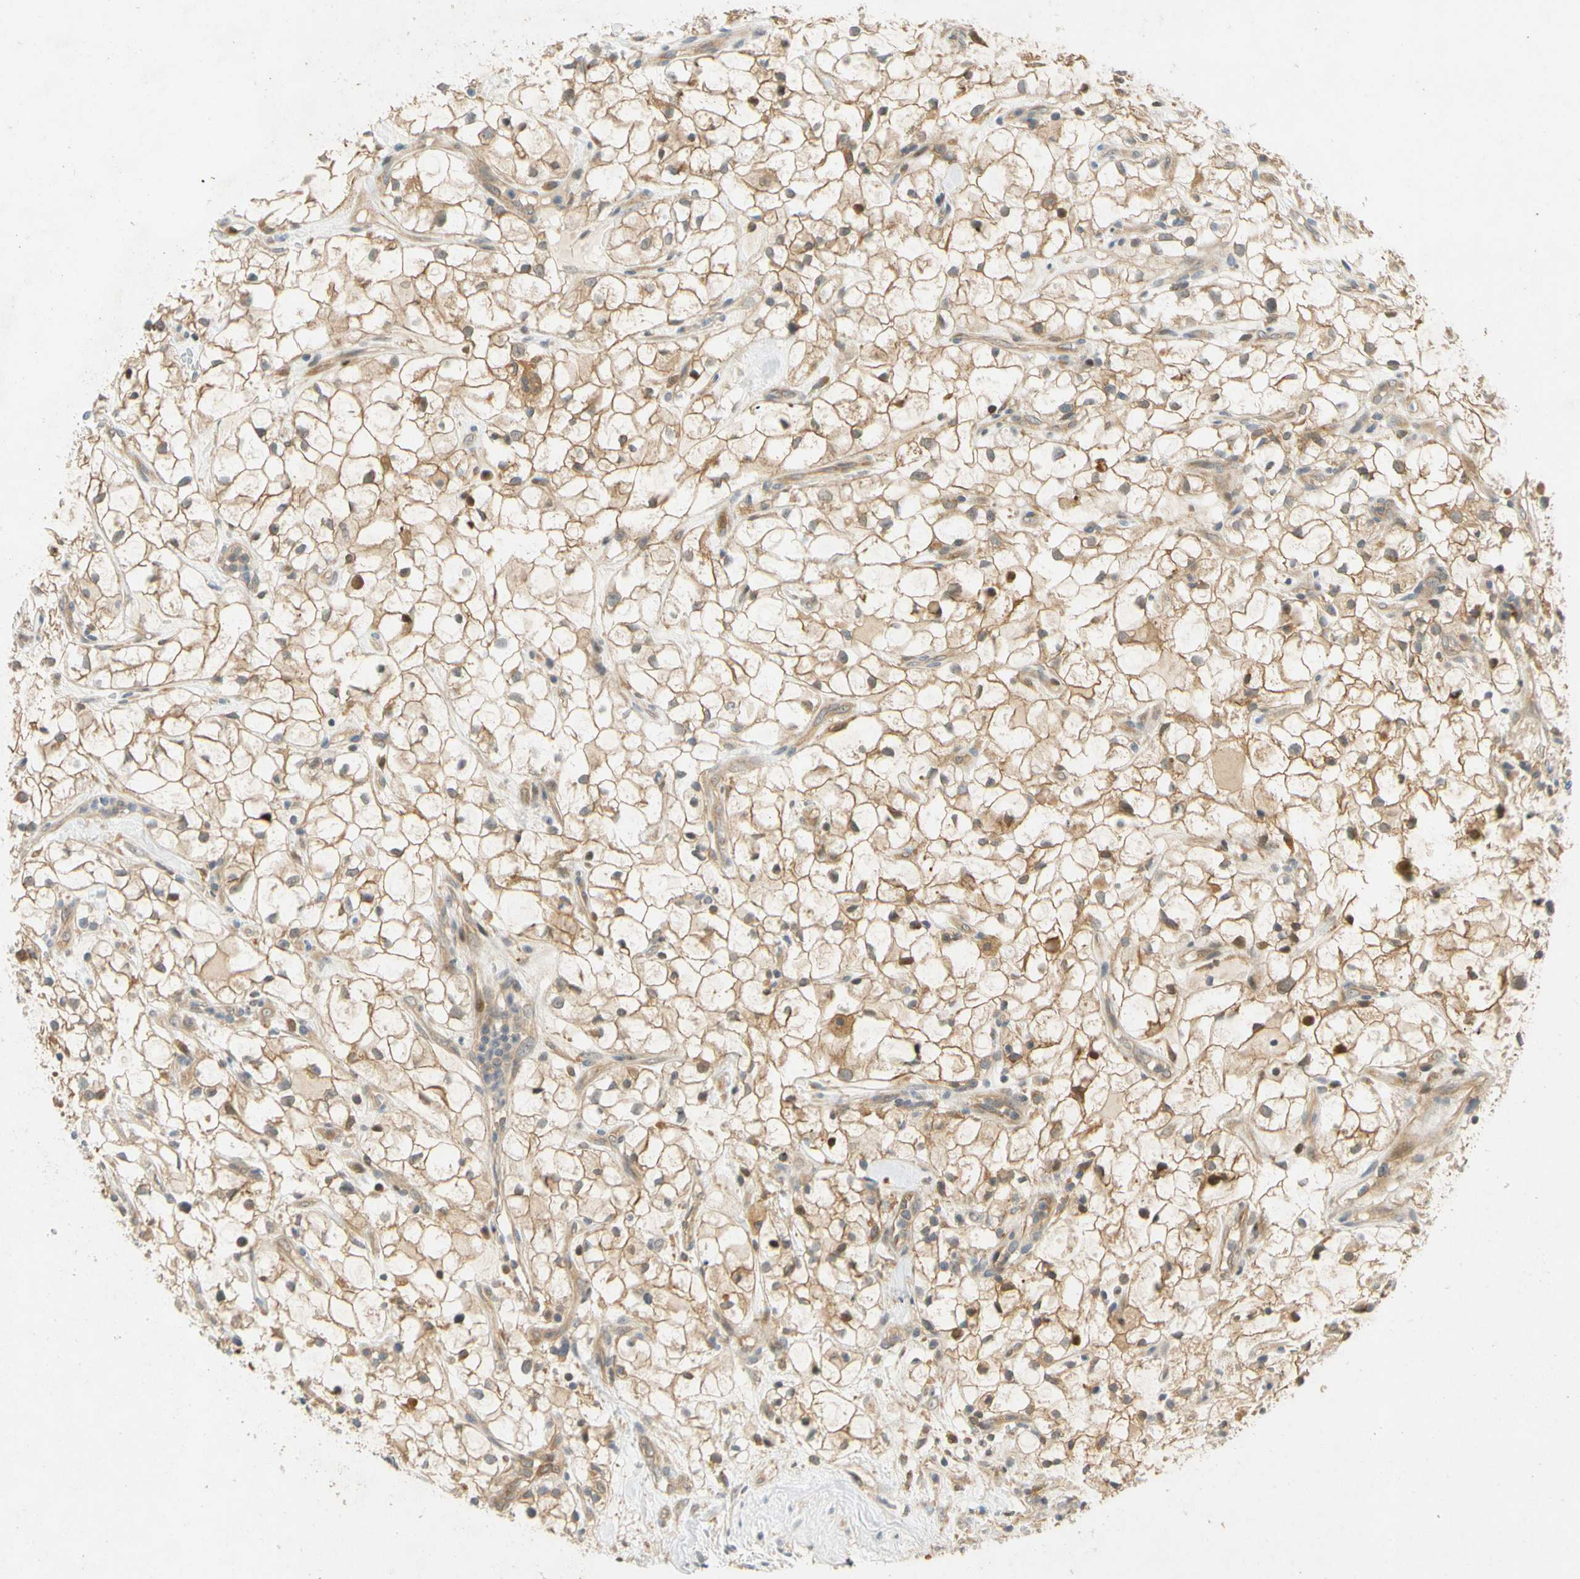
{"staining": {"intensity": "weak", "quantity": ">75%", "location": "cytoplasmic/membranous,nuclear"}, "tissue": "renal cancer", "cell_type": "Tumor cells", "image_type": "cancer", "snomed": [{"axis": "morphology", "description": "Adenocarcinoma, NOS"}, {"axis": "topography", "description": "Kidney"}], "caption": "Tumor cells display low levels of weak cytoplasmic/membranous and nuclear expression in approximately >75% of cells in renal cancer. Using DAB (brown) and hematoxylin (blue) stains, captured at high magnification using brightfield microscopy.", "gene": "GATD1", "patient": {"sex": "female", "age": 60}}